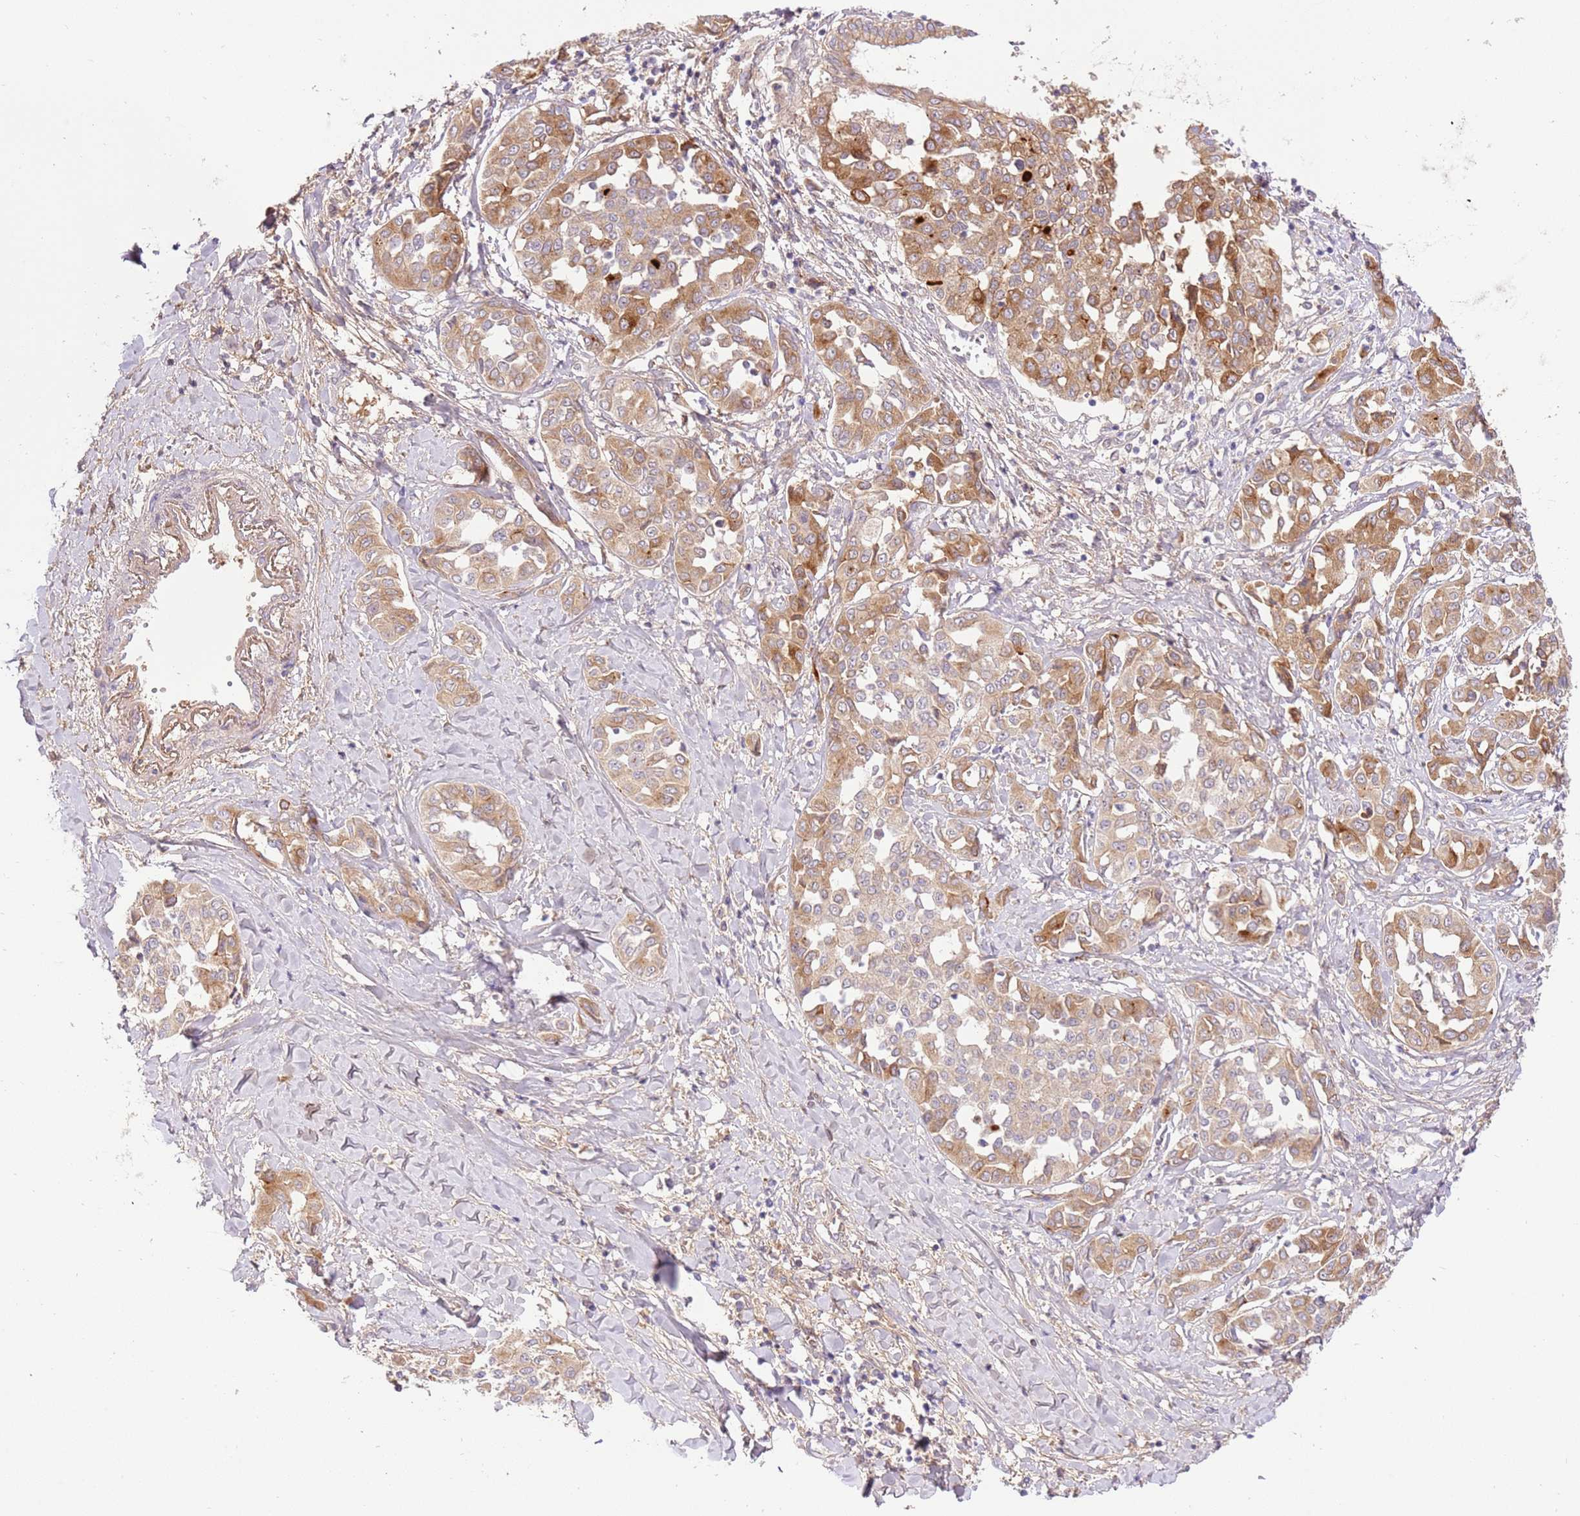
{"staining": {"intensity": "moderate", "quantity": ">75%", "location": "cytoplasmic/membranous"}, "tissue": "liver cancer", "cell_type": "Tumor cells", "image_type": "cancer", "snomed": [{"axis": "morphology", "description": "Cholangiocarcinoma"}, {"axis": "topography", "description": "Liver"}], "caption": "Moderate cytoplasmic/membranous protein expression is seen in about >75% of tumor cells in cholangiocarcinoma (liver).", "gene": "C8G", "patient": {"sex": "female", "age": 77}}